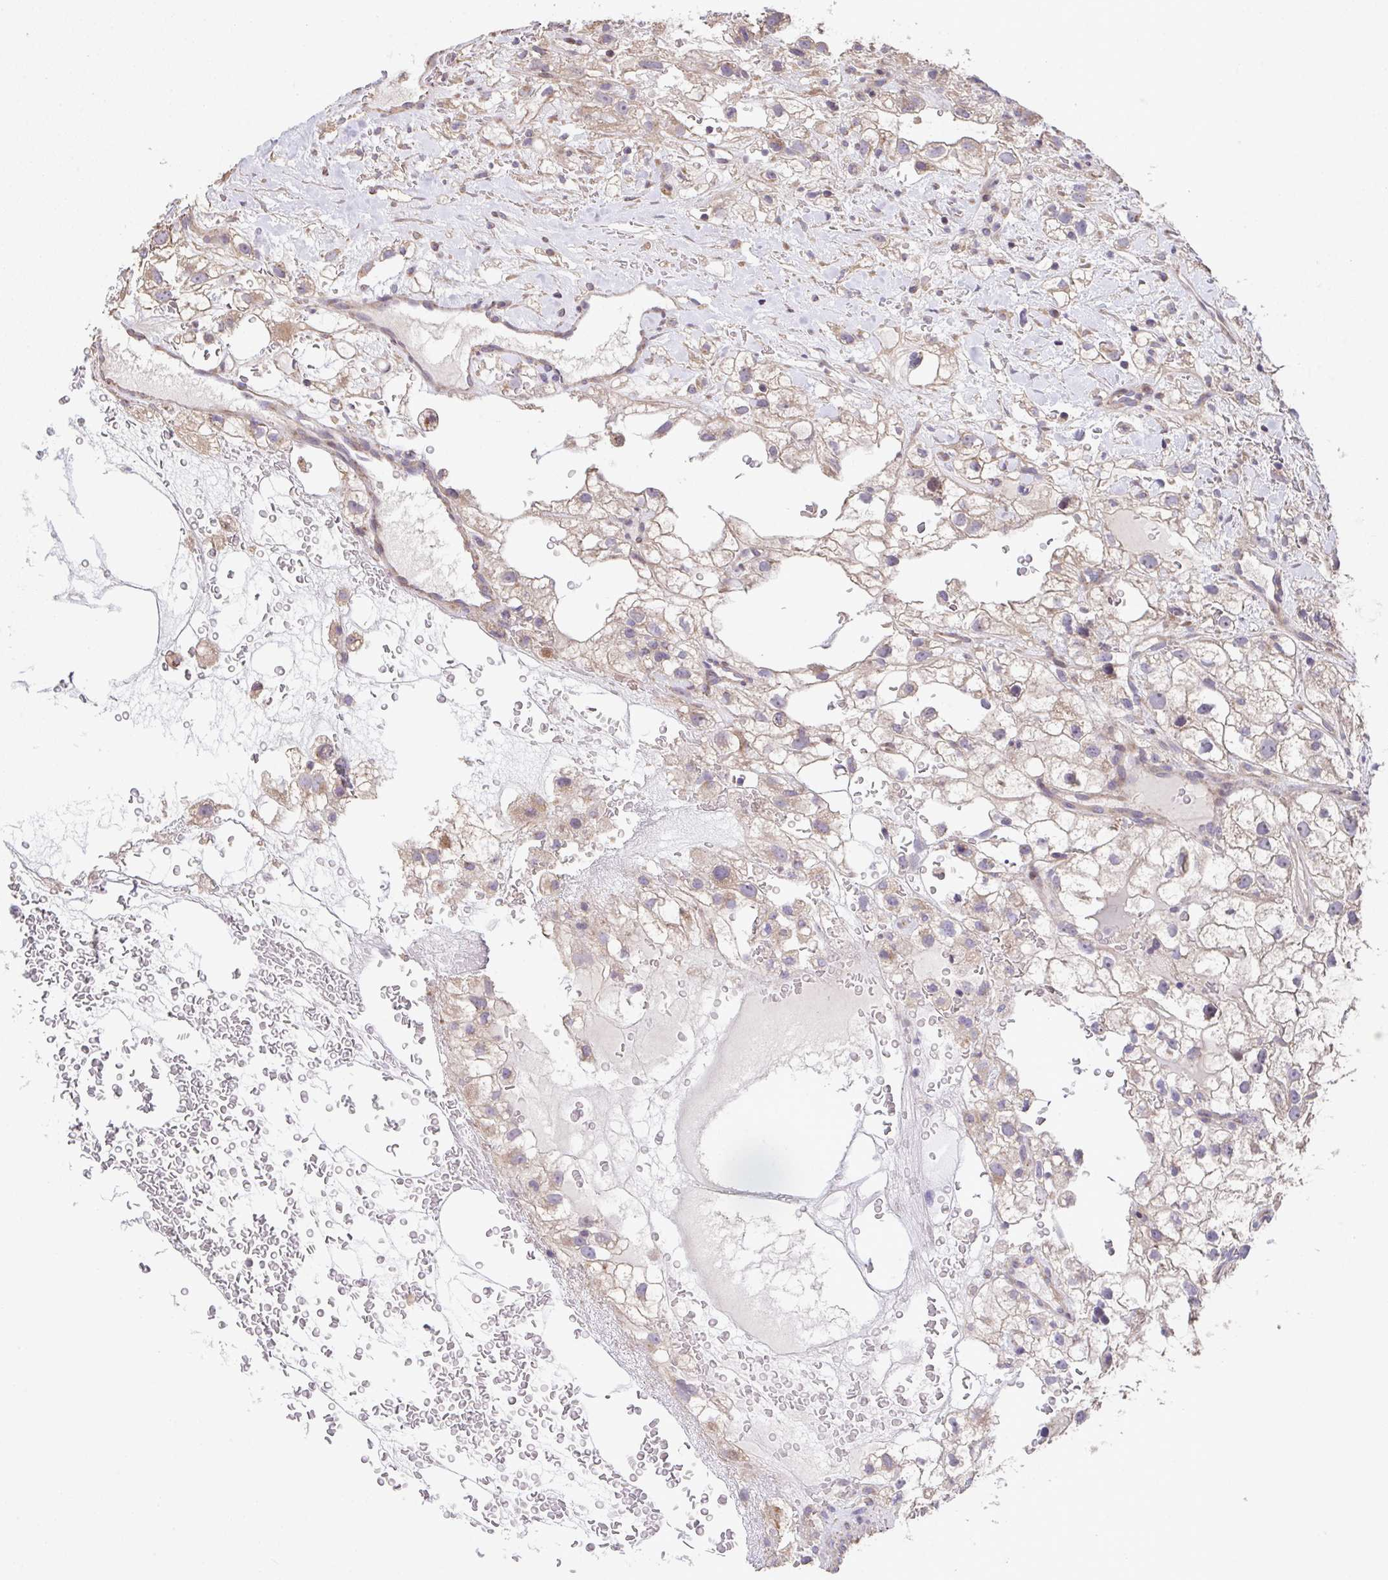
{"staining": {"intensity": "weak", "quantity": "<25%", "location": "cytoplasmic/membranous"}, "tissue": "renal cancer", "cell_type": "Tumor cells", "image_type": "cancer", "snomed": [{"axis": "morphology", "description": "Adenocarcinoma, NOS"}, {"axis": "topography", "description": "Kidney"}], "caption": "DAB immunohistochemical staining of renal adenocarcinoma exhibits no significant positivity in tumor cells.", "gene": "RUNDC3B", "patient": {"sex": "male", "age": 59}}